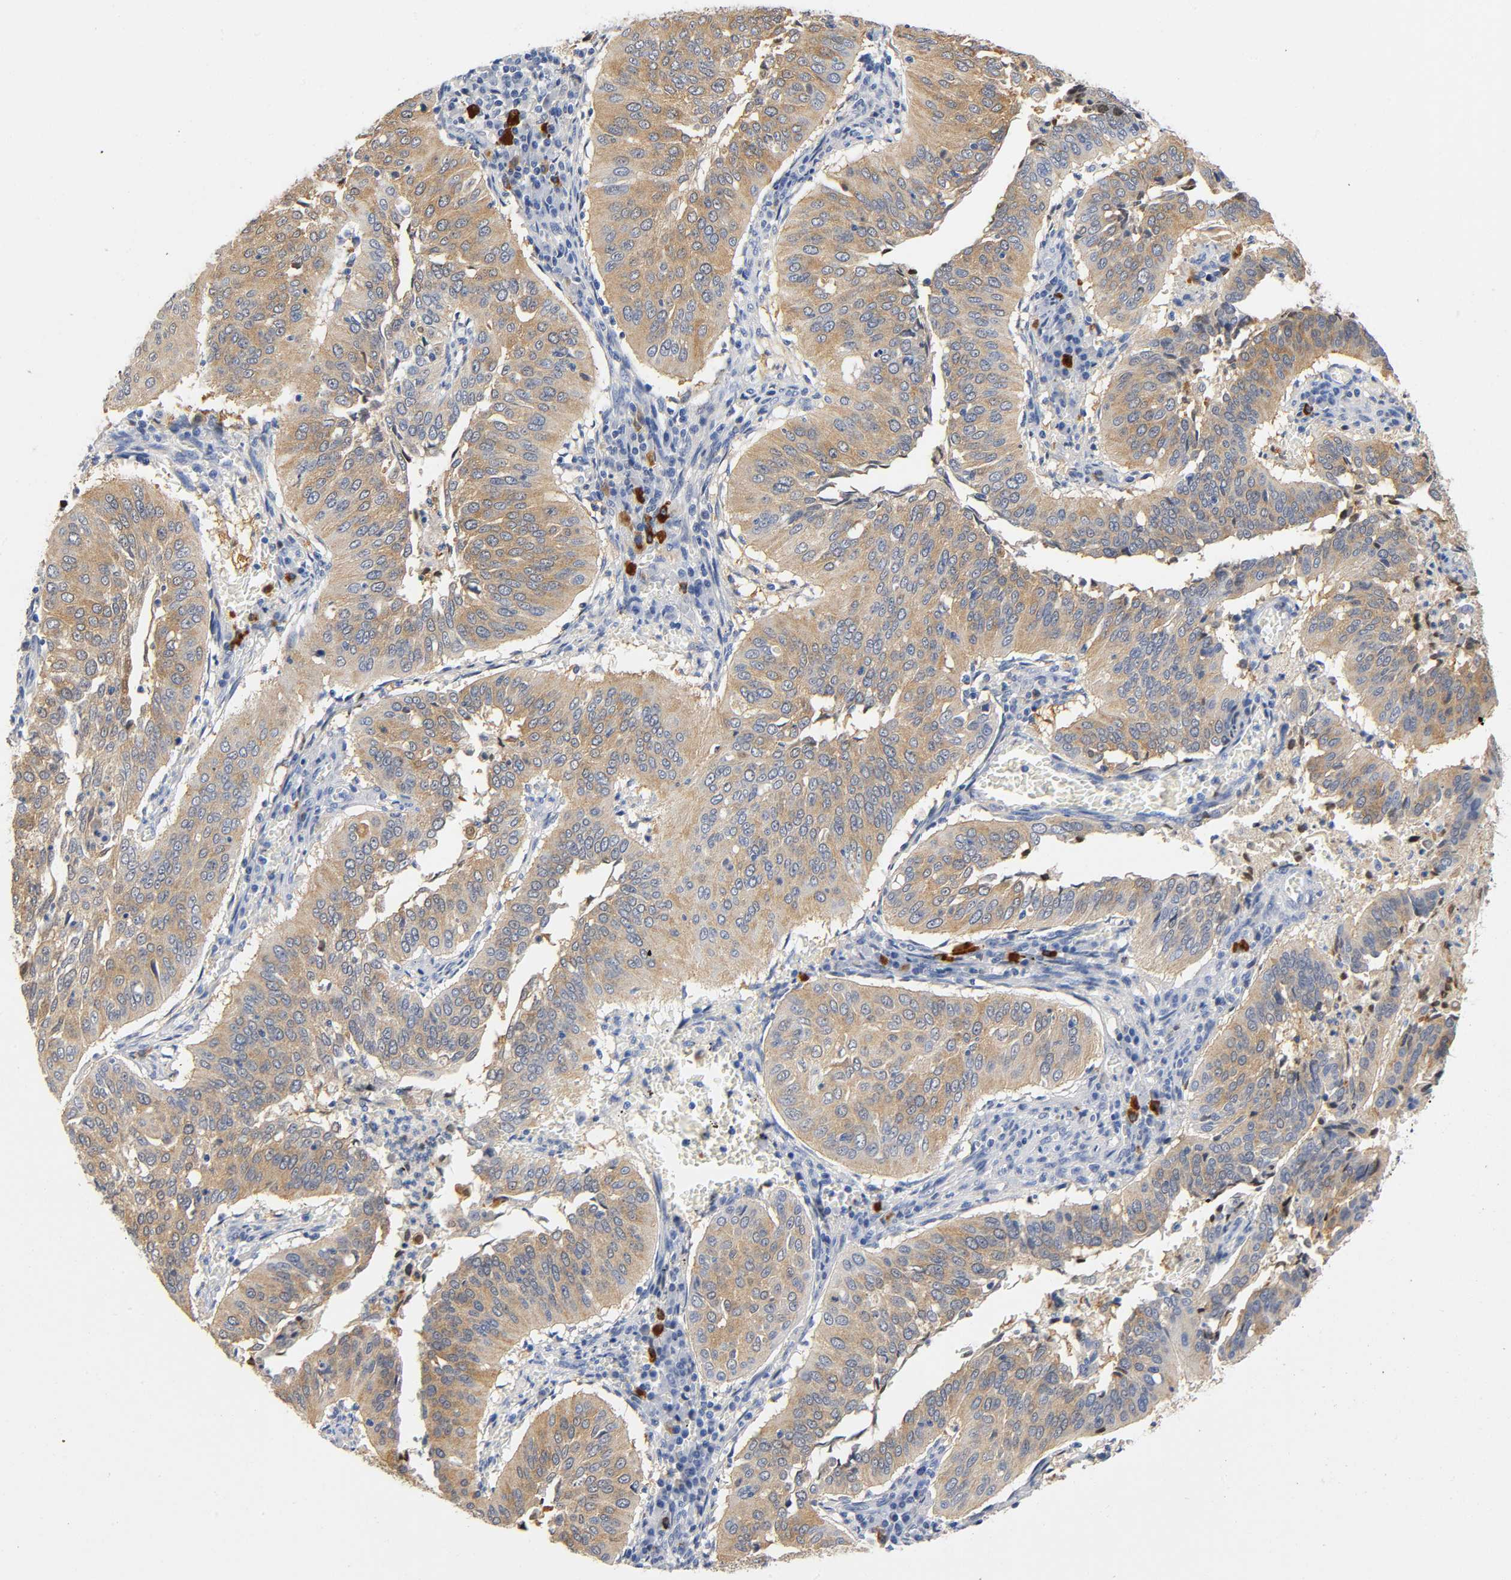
{"staining": {"intensity": "moderate", "quantity": ">75%", "location": "cytoplasmic/membranous"}, "tissue": "cervical cancer", "cell_type": "Tumor cells", "image_type": "cancer", "snomed": [{"axis": "morphology", "description": "Squamous cell carcinoma, NOS"}, {"axis": "topography", "description": "Cervix"}], "caption": "Cervical squamous cell carcinoma stained for a protein (brown) shows moderate cytoplasmic/membranous positive positivity in about >75% of tumor cells.", "gene": "TNC", "patient": {"sex": "female", "age": 39}}